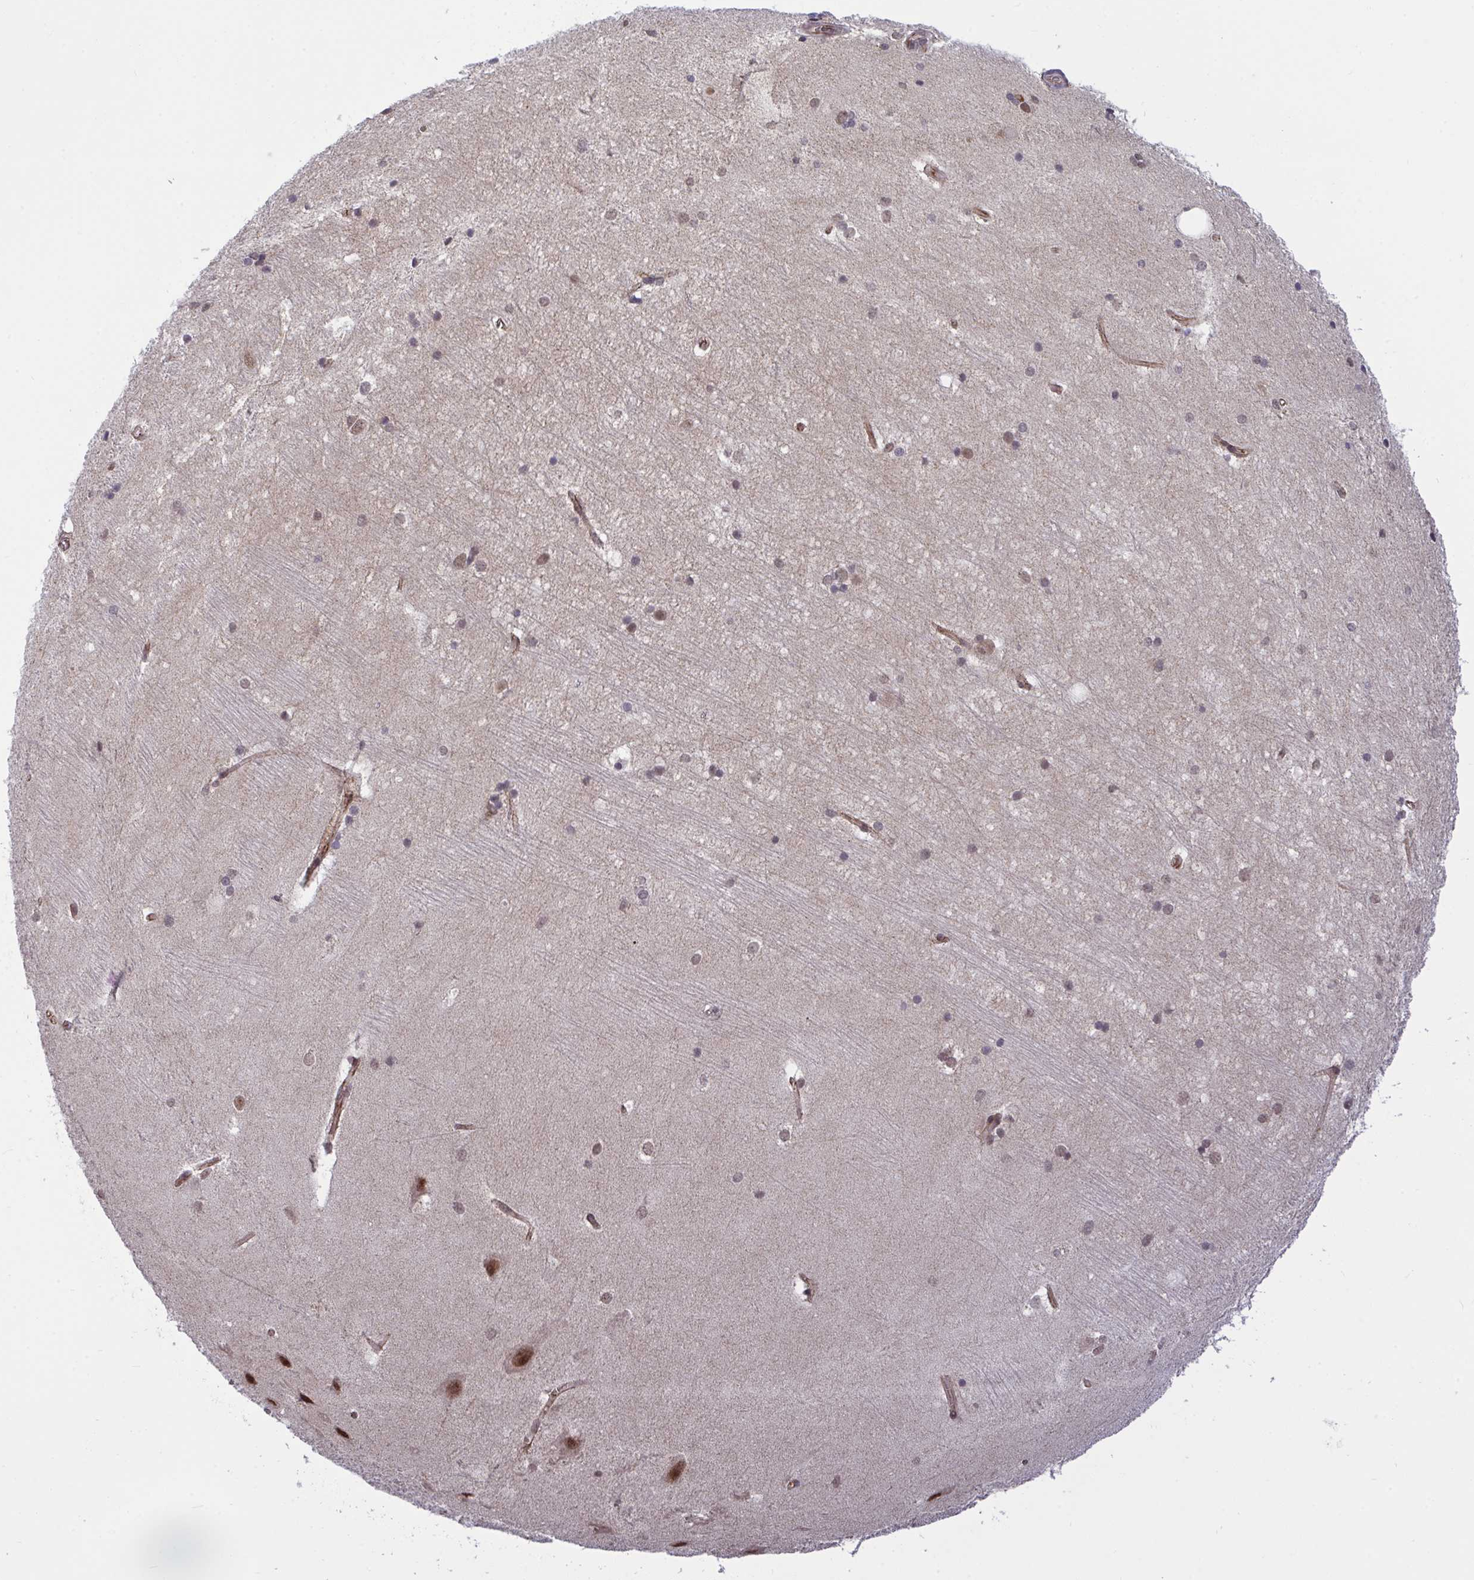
{"staining": {"intensity": "weak", "quantity": "25%-75%", "location": "nuclear"}, "tissue": "hippocampus", "cell_type": "Glial cells", "image_type": "normal", "snomed": [{"axis": "morphology", "description": "Normal tissue, NOS"}, {"axis": "topography", "description": "Cerebral cortex"}, {"axis": "topography", "description": "Hippocampus"}], "caption": "Protein expression analysis of unremarkable human hippocampus reveals weak nuclear staining in about 25%-75% of glial cells.", "gene": "PPP1CA", "patient": {"sex": "female", "age": 19}}